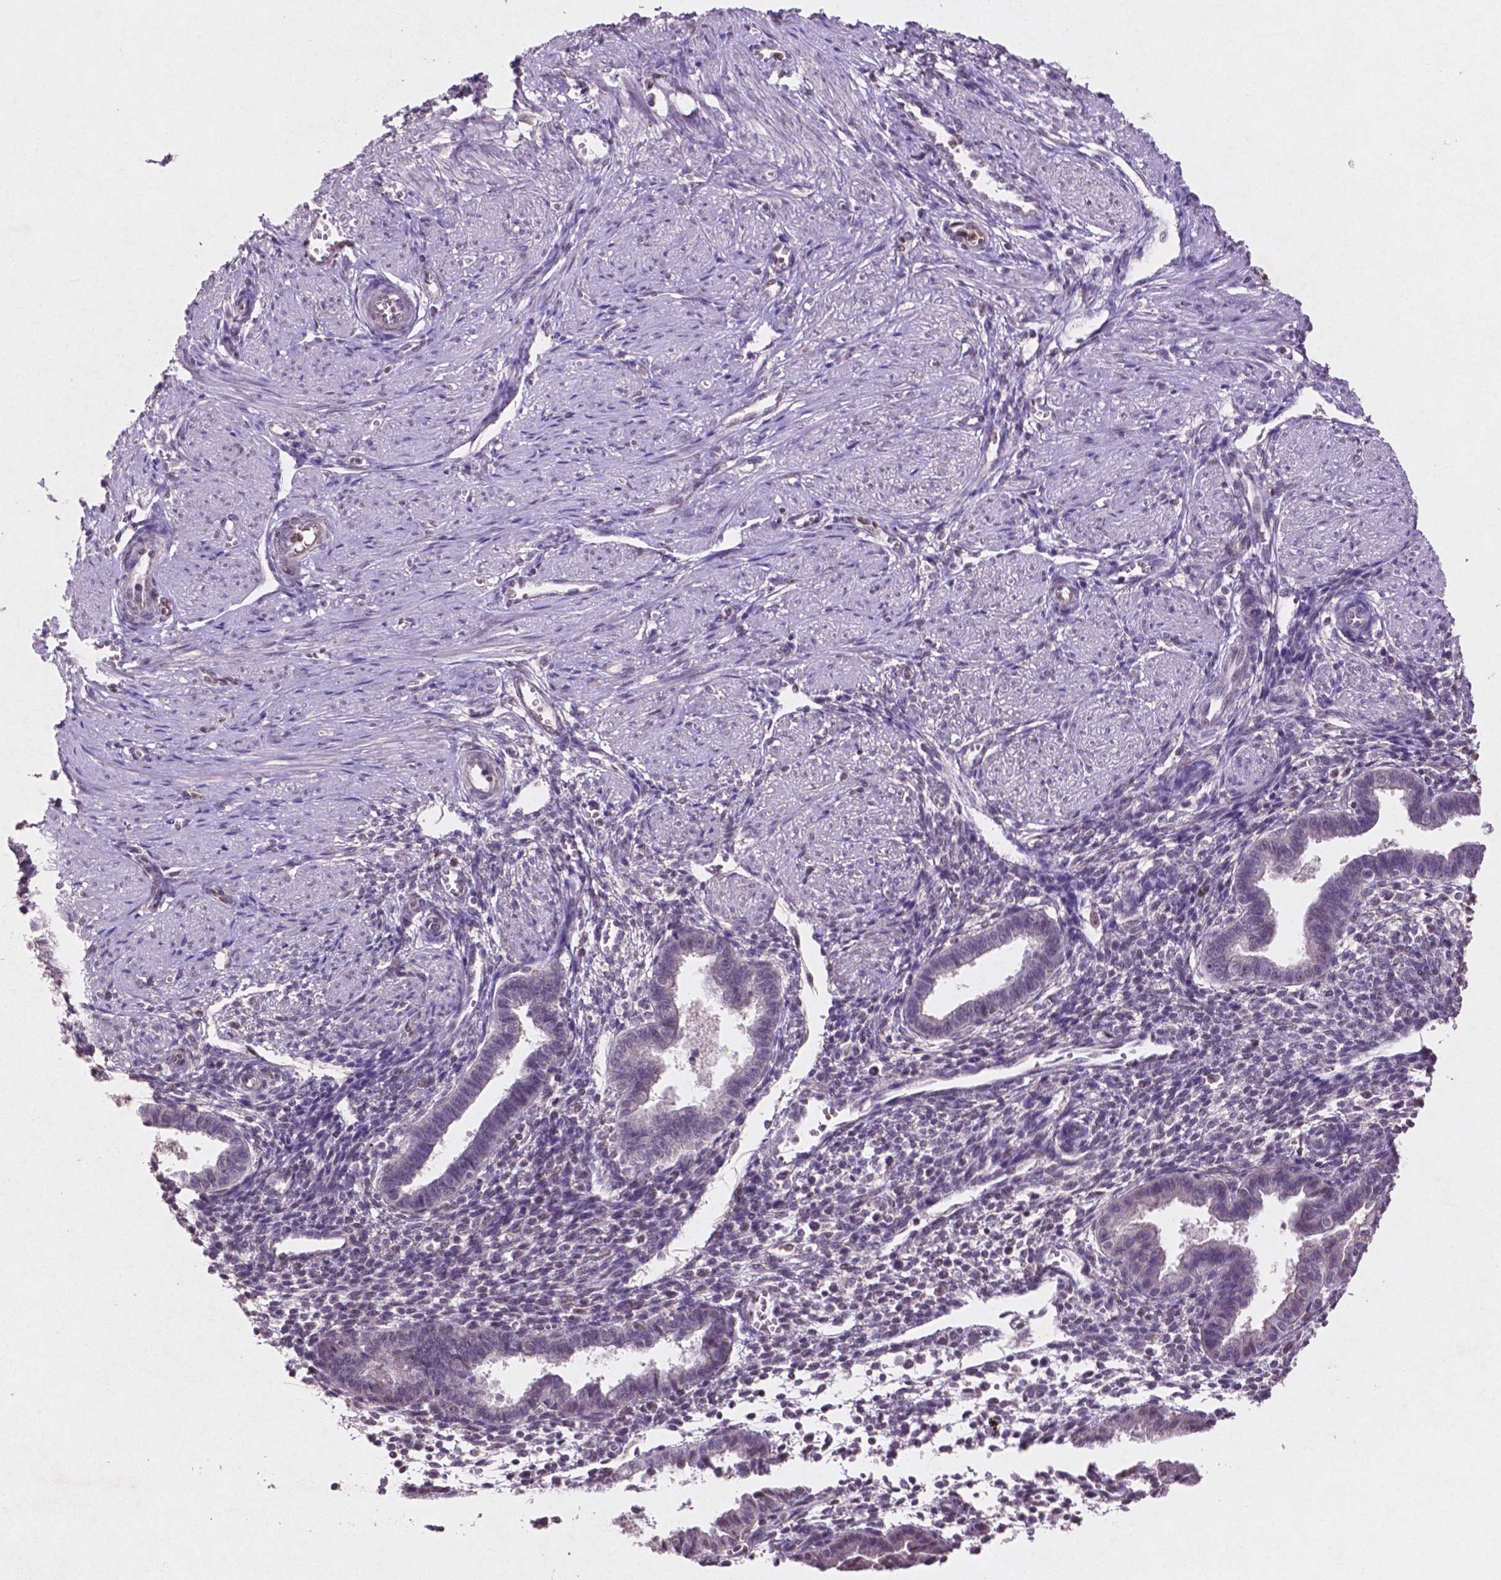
{"staining": {"intensity": "negative", "quantity": "none", "location": "none"}, "tissue": "endometrium", "cell_type": "Cells in endometrial stroma", "image_type": "normal", "snomed": [{"axis": "morphology", "description": "Normal tissue, NOS"}, {"axis": "topography", "description": "Endometrium"}], "caption": "A high-resolution micrograph shows immunohistochemistry (IHC) staining of benign endometrium, which shows no significant positivity in cells in endometrial stroma.", "gene": "GLRX", "patient": {"sex": "female", "age": 37}}